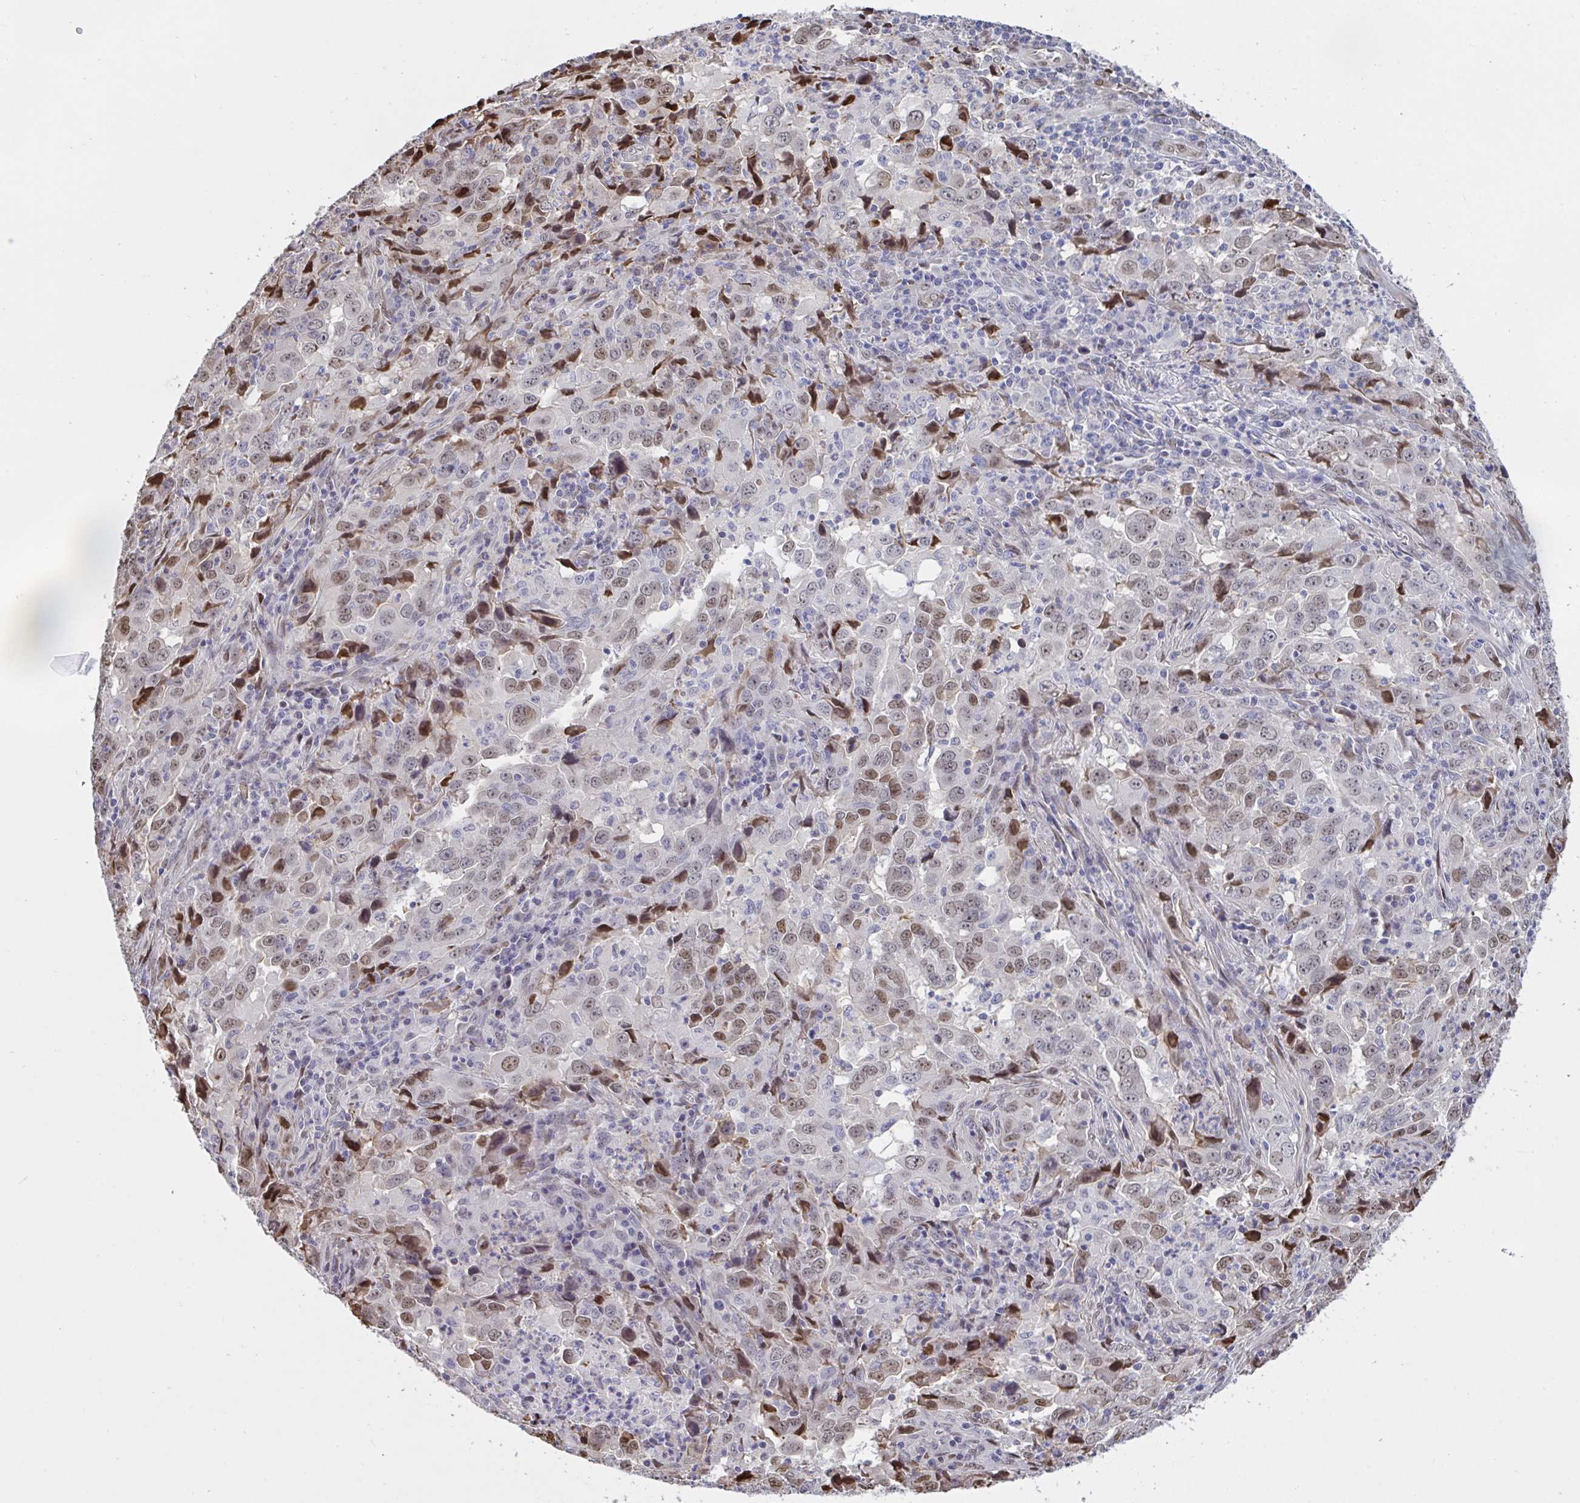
{"staining": {"intensity": "strong", "quantity": "25%-75%", "location": "nuclear"}, "tissue": "lung cancer", "cell_type": "Tumor cells", "image_type": "cancer", "snomed": [{"axis": "morphology", "description": "Adenocarcinoma, NOS"}, {"axis": "topography", "description": "Lung"}], "caption": "This is an image of IHC staining of lung adenocarcinoma, which shows strong expression in the nuclear of tumor cells.", "gene": "PELI2", "patient": {"sex": "male", "age": 67}}